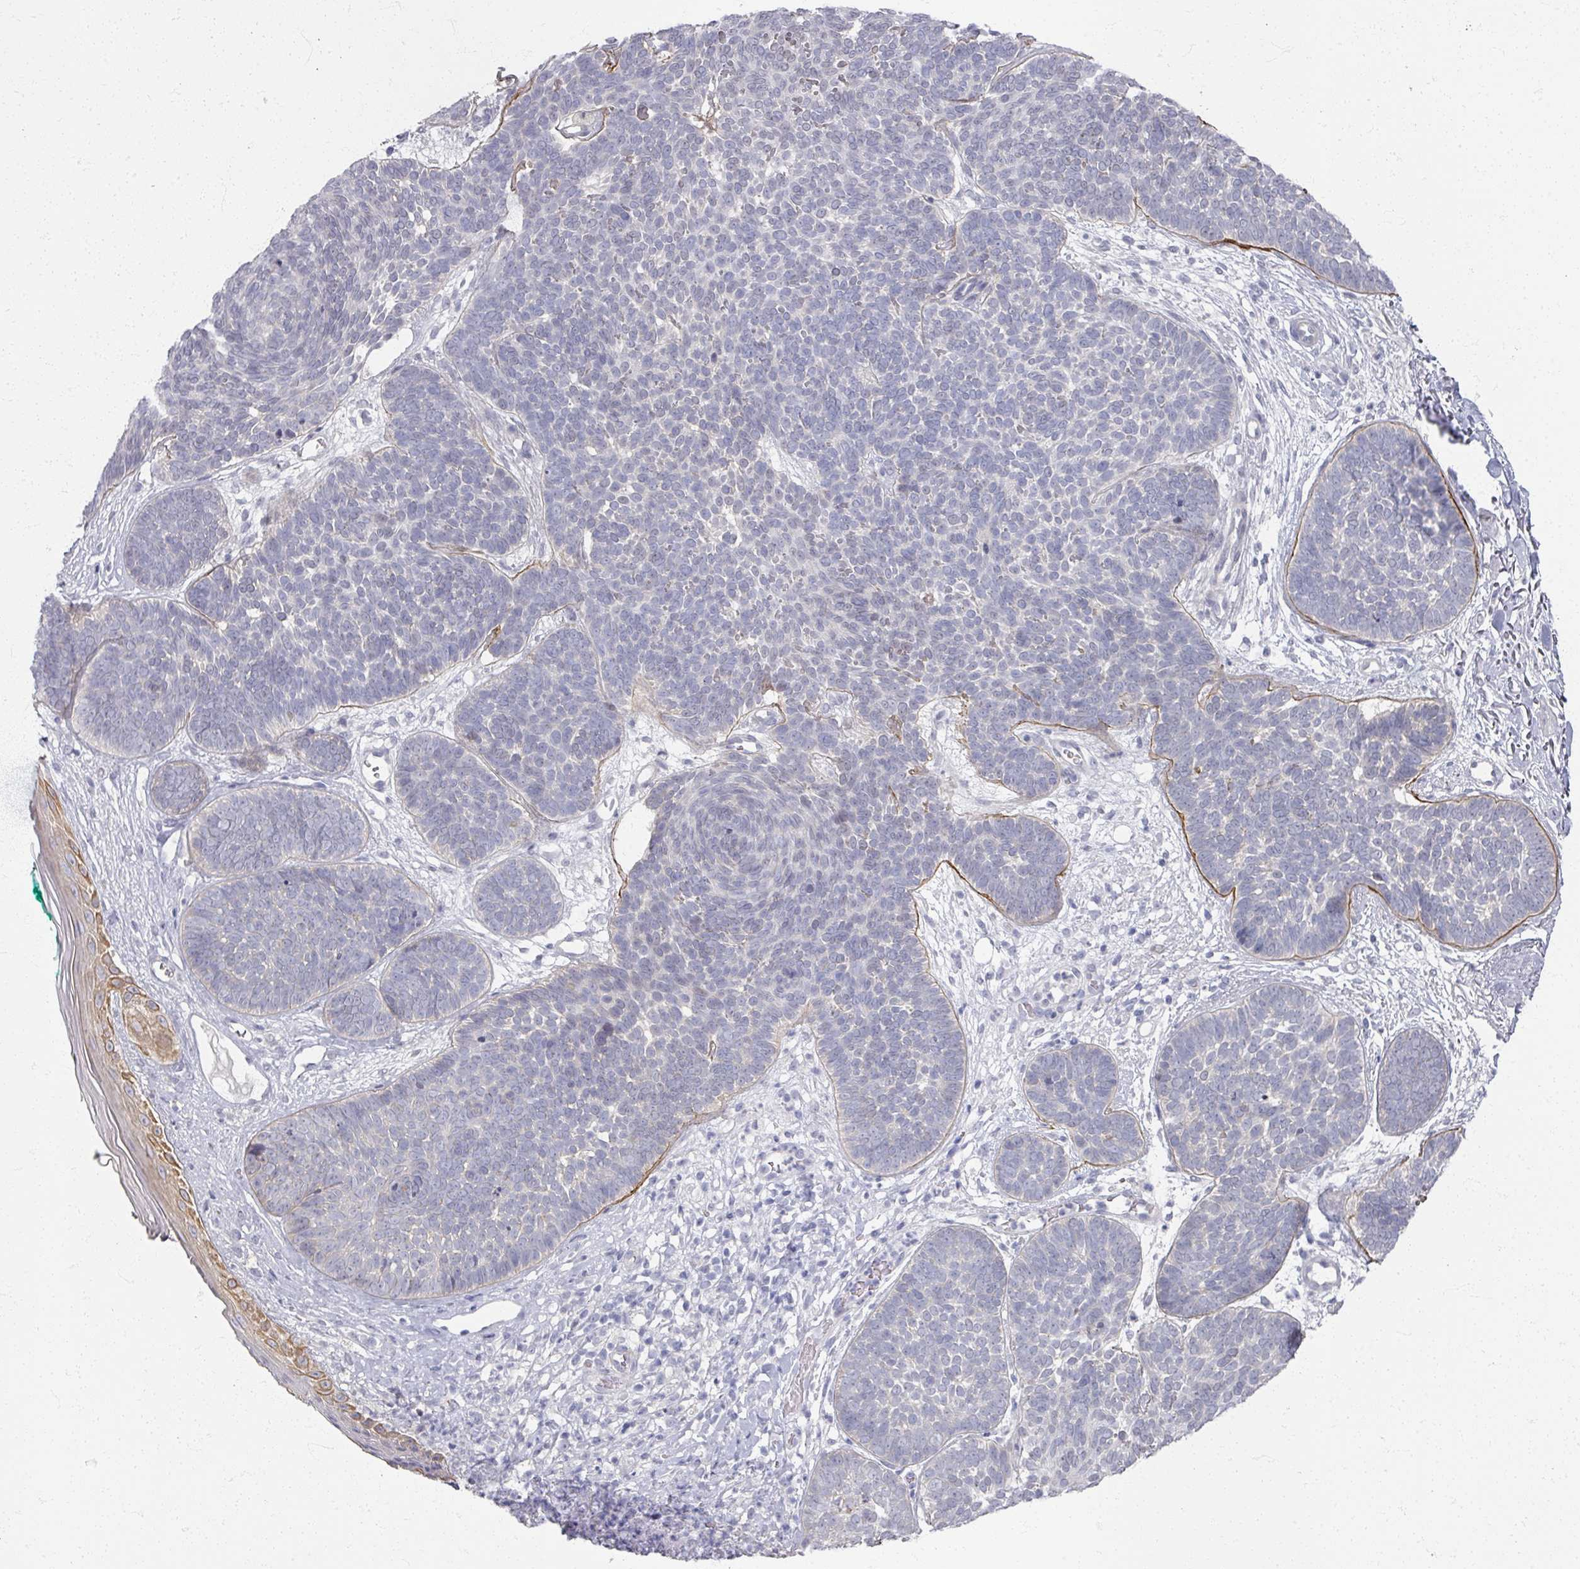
{"staining": {"intensity": "negative", "quantity": "none", "location": "none"}, "tissue": "skin cancer", "cell_type": "Tumor cells", "image_type": "cancer", "snomed": [{"axis": "morphology", "description": "Basal cell carcinoma"}, {"axis": "topography", "description": "Skin"}, {"axis": "topography", "description": "Skin of neck"}, {"axis": "topography", "description": "Skin of shoulder"}, {"axis": "topography", "description": "Skin of back"}], "caption": "High magnification brightfield microscopy of skin cancer (basal cell carcinoma) stained with DAB (3,3'-diaminobenzidine) (brown) and counterstained with hematoxylin (blue): tumor cells show no significant expression.", "gene": "TTYH3", "patient": {"sex": "male", "age": 80}}